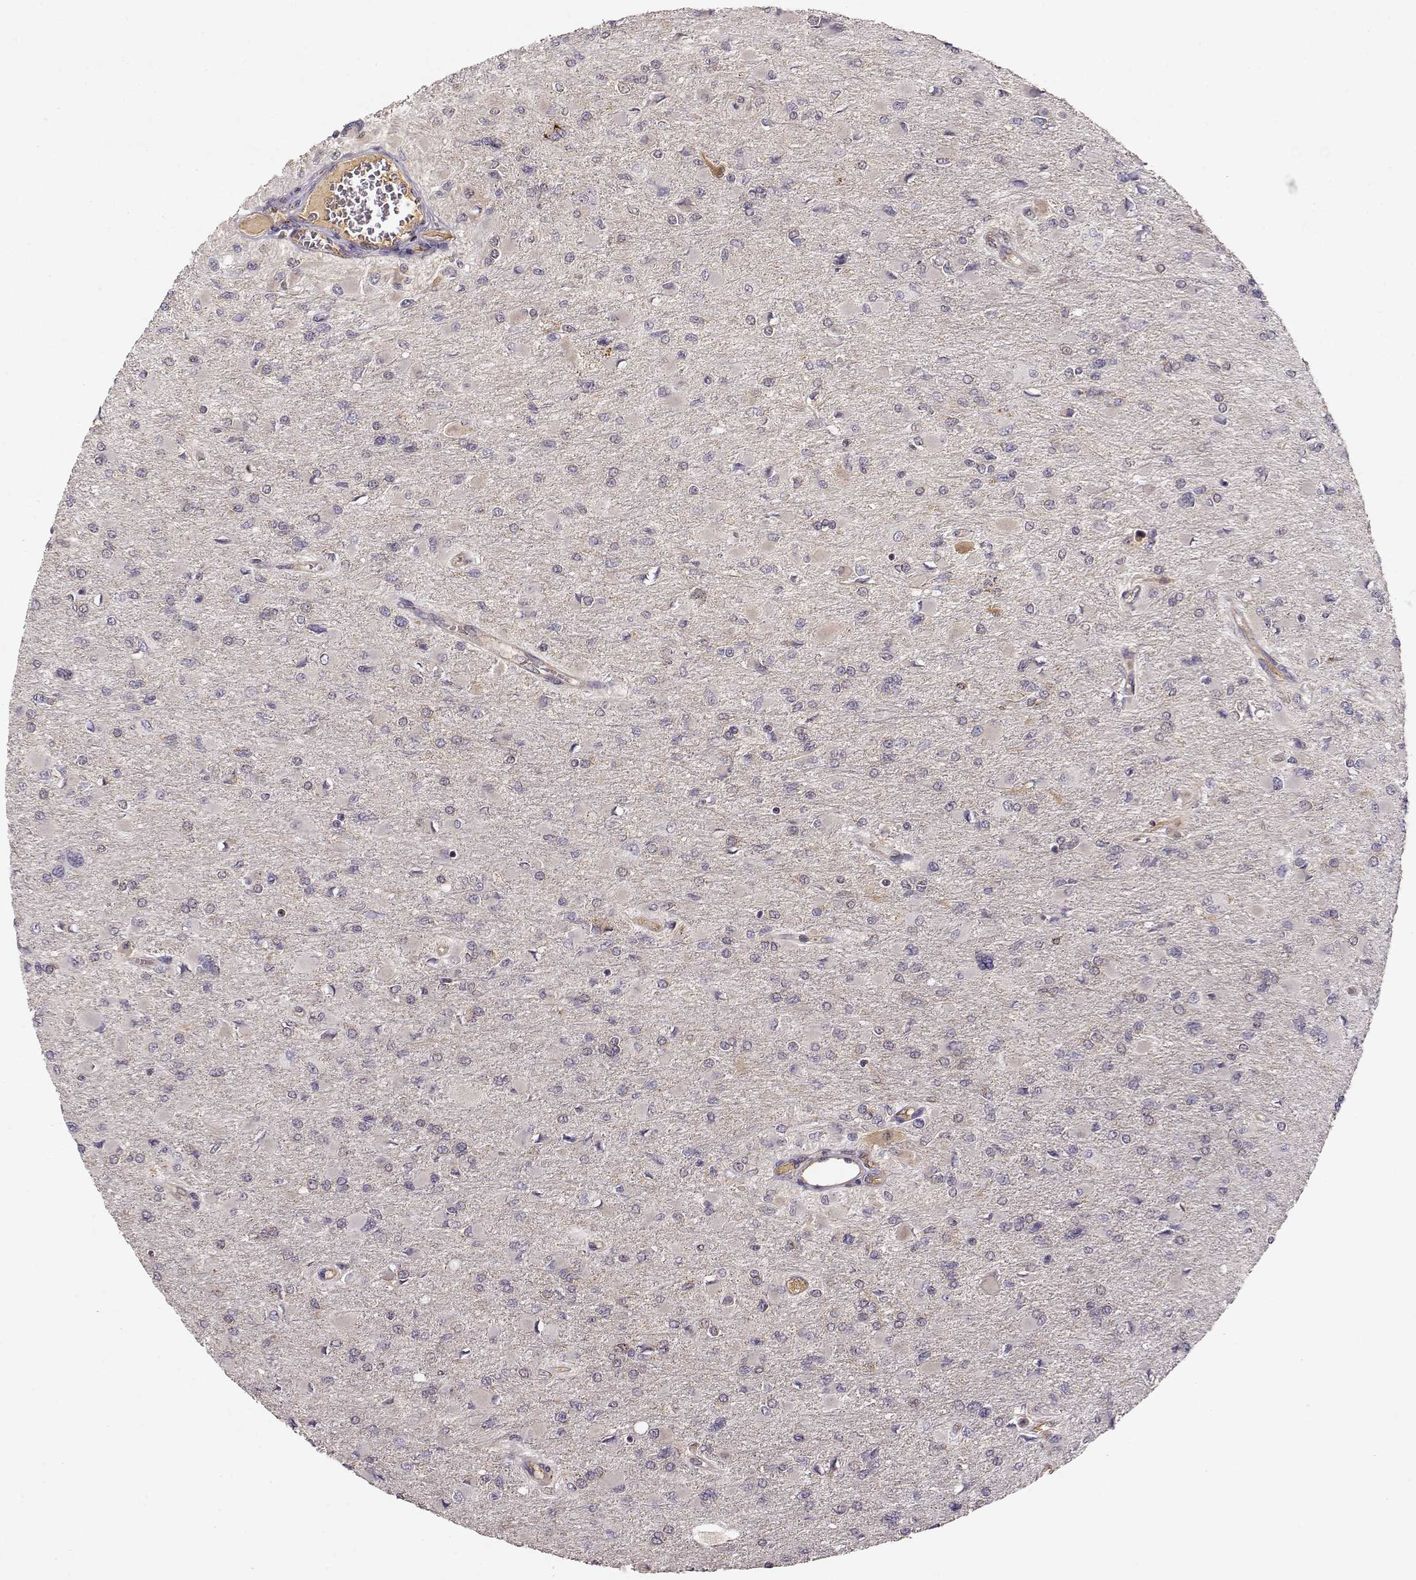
{"staining": {"intensity": "negative", "quantity": "none", "location": "none"}, "tissue": "glioma", "cell_type": "Tumor cells", "image_type": "cancer", "snomed": [{"axis": "morphology", "description": "Glioma, malignant, High grade"}, {"axis": "topography", "description": "Cerebral cortex"}], "caption": "A high-resolution micrograph shows immunohistochemistry (IHC) staining of malignant glioma (high-grade), which reveals no significant positivity in tumor cells.", "gene": "ARHGEF2", "patient": {"sex": "female", "age": 36}}